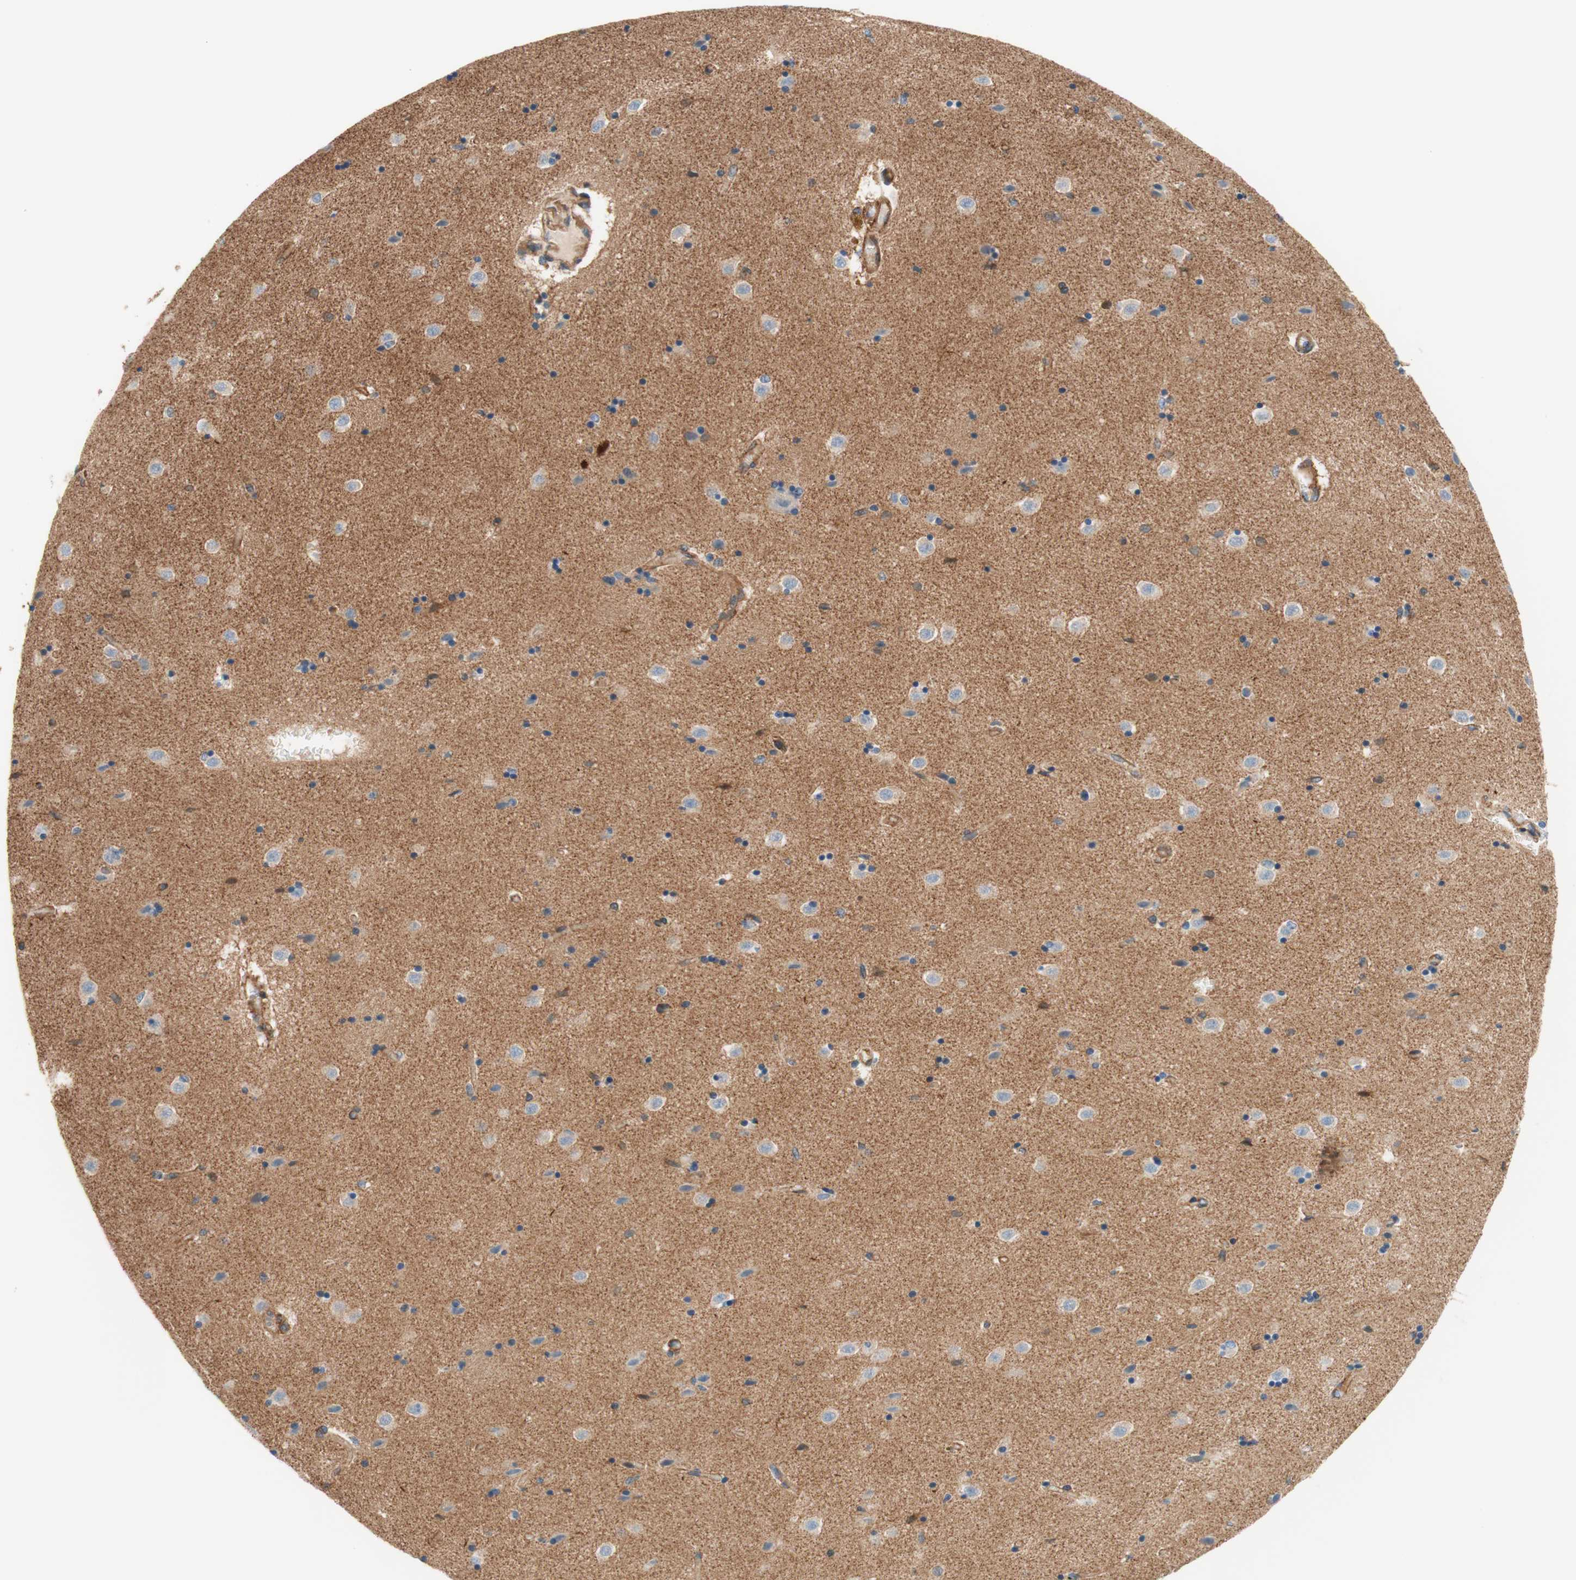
{"staining": {"intensity": "negative", "quantity": "none", "location": "none"}, "tissue": "caudate", "cell_type": "Glial cells", "image_type": "normal", "snomed": [{"axis": "morphology", "description": "Normal tissue, NOS"}, {"axis": "topography", "description": "Lateral ventricle wall"}], "caption": "DAB immunohistochemical staining of normal caudate shows no significant expression in glial cells. (Immunohistochemistry, brightfield microscopy, high magnification).", "gene": "VPS26A", "patient": {"sex": "female", "age": 54}}